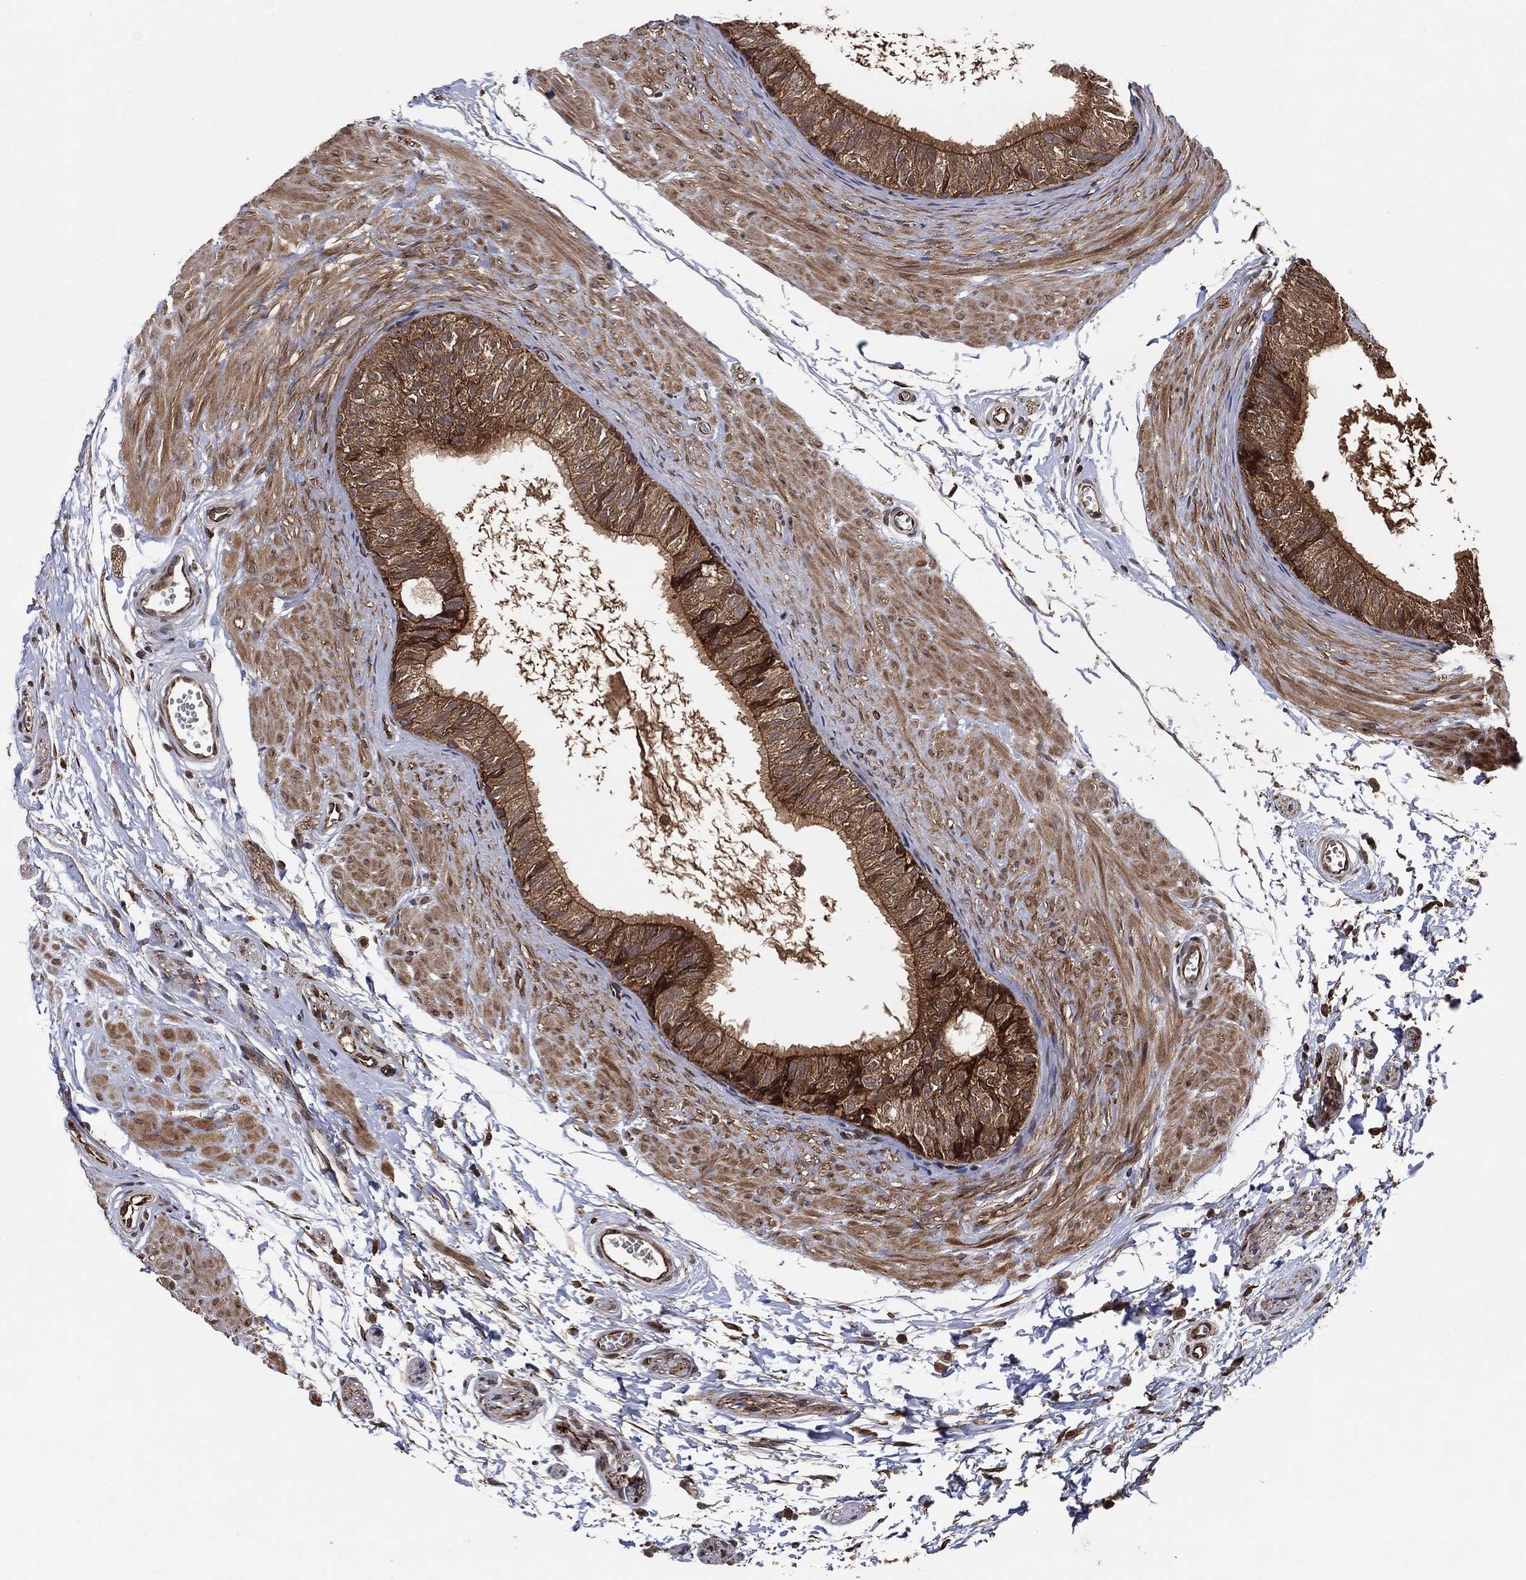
{"staining": {"intensity": "moderate", "quantity": ">75%", "location": "cytoplasmic/membranous"}, "tissue": "epididymis", "cell_type": "Glandular cells", "image_type": "normal", "snomed": [{"axis": "morphology", "description": "Normal tissue, NOS"}, {"axis": "topography", "description": "Epididymis"}], "caption": "A medium amount of moderate cytoplasmic/membranous staining is seen in approximately >75% of glandular cells in benign epididymis. (brown staining indicates protein expression, while blue staining denotes nuclei).", "gene": "BCAR1", "patient": {"sex": "male", "age": 22}}